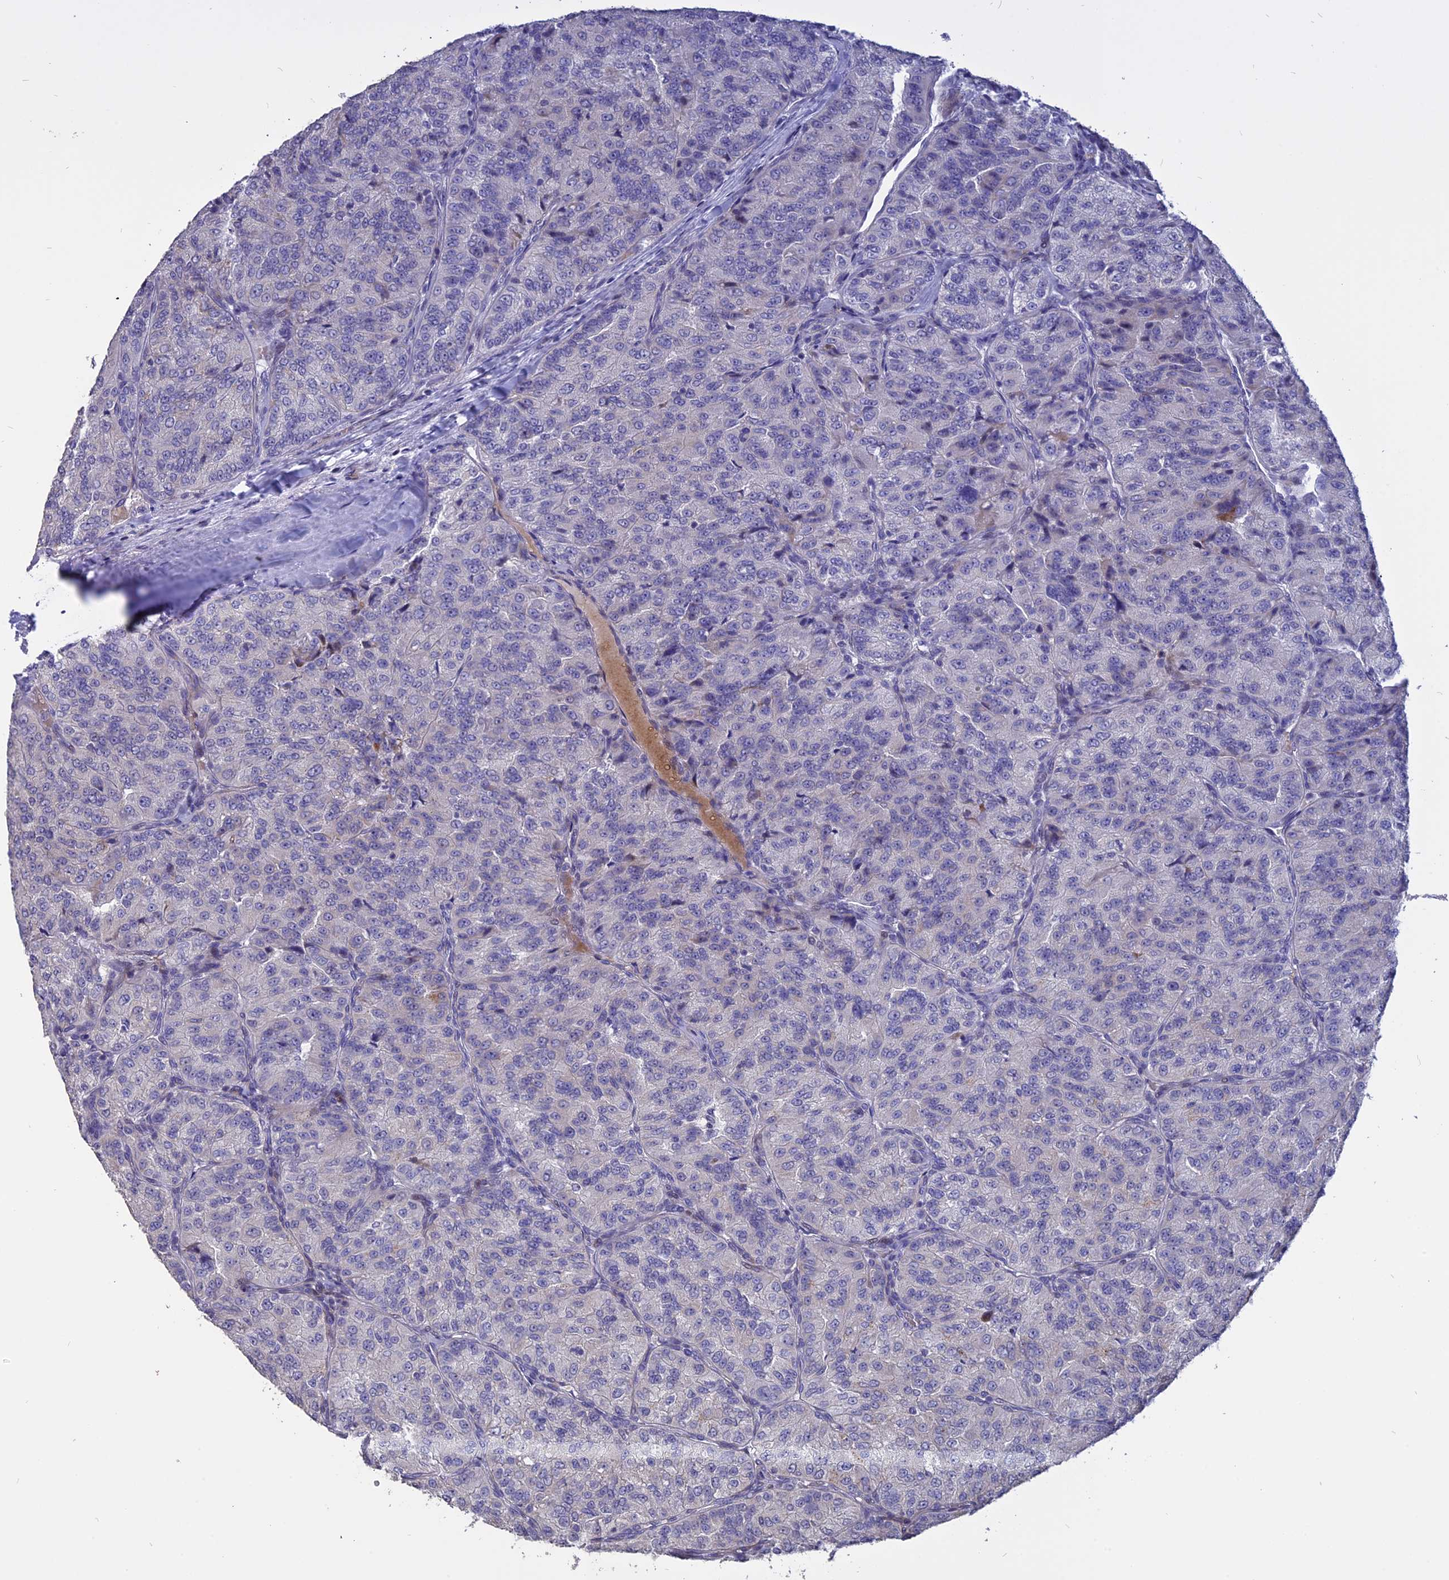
{"staining": {"intensity": "negative", "quantity": "none", "location": "none"}, "tissue": "renal cancer", "cell_type": "Tumor cells", "image_type": "cancer", "snomed": [{"axis": "morphology", "description": "Adenocarcinoma, NOS"}, {"axis": "topography", "description": "Kidney"}], "caption": "Protein analysis of renal cancer reveals no significant staining in tumor cells.", "gene": "TMEM263", "patient": {"sex": "female", "age": 63}}